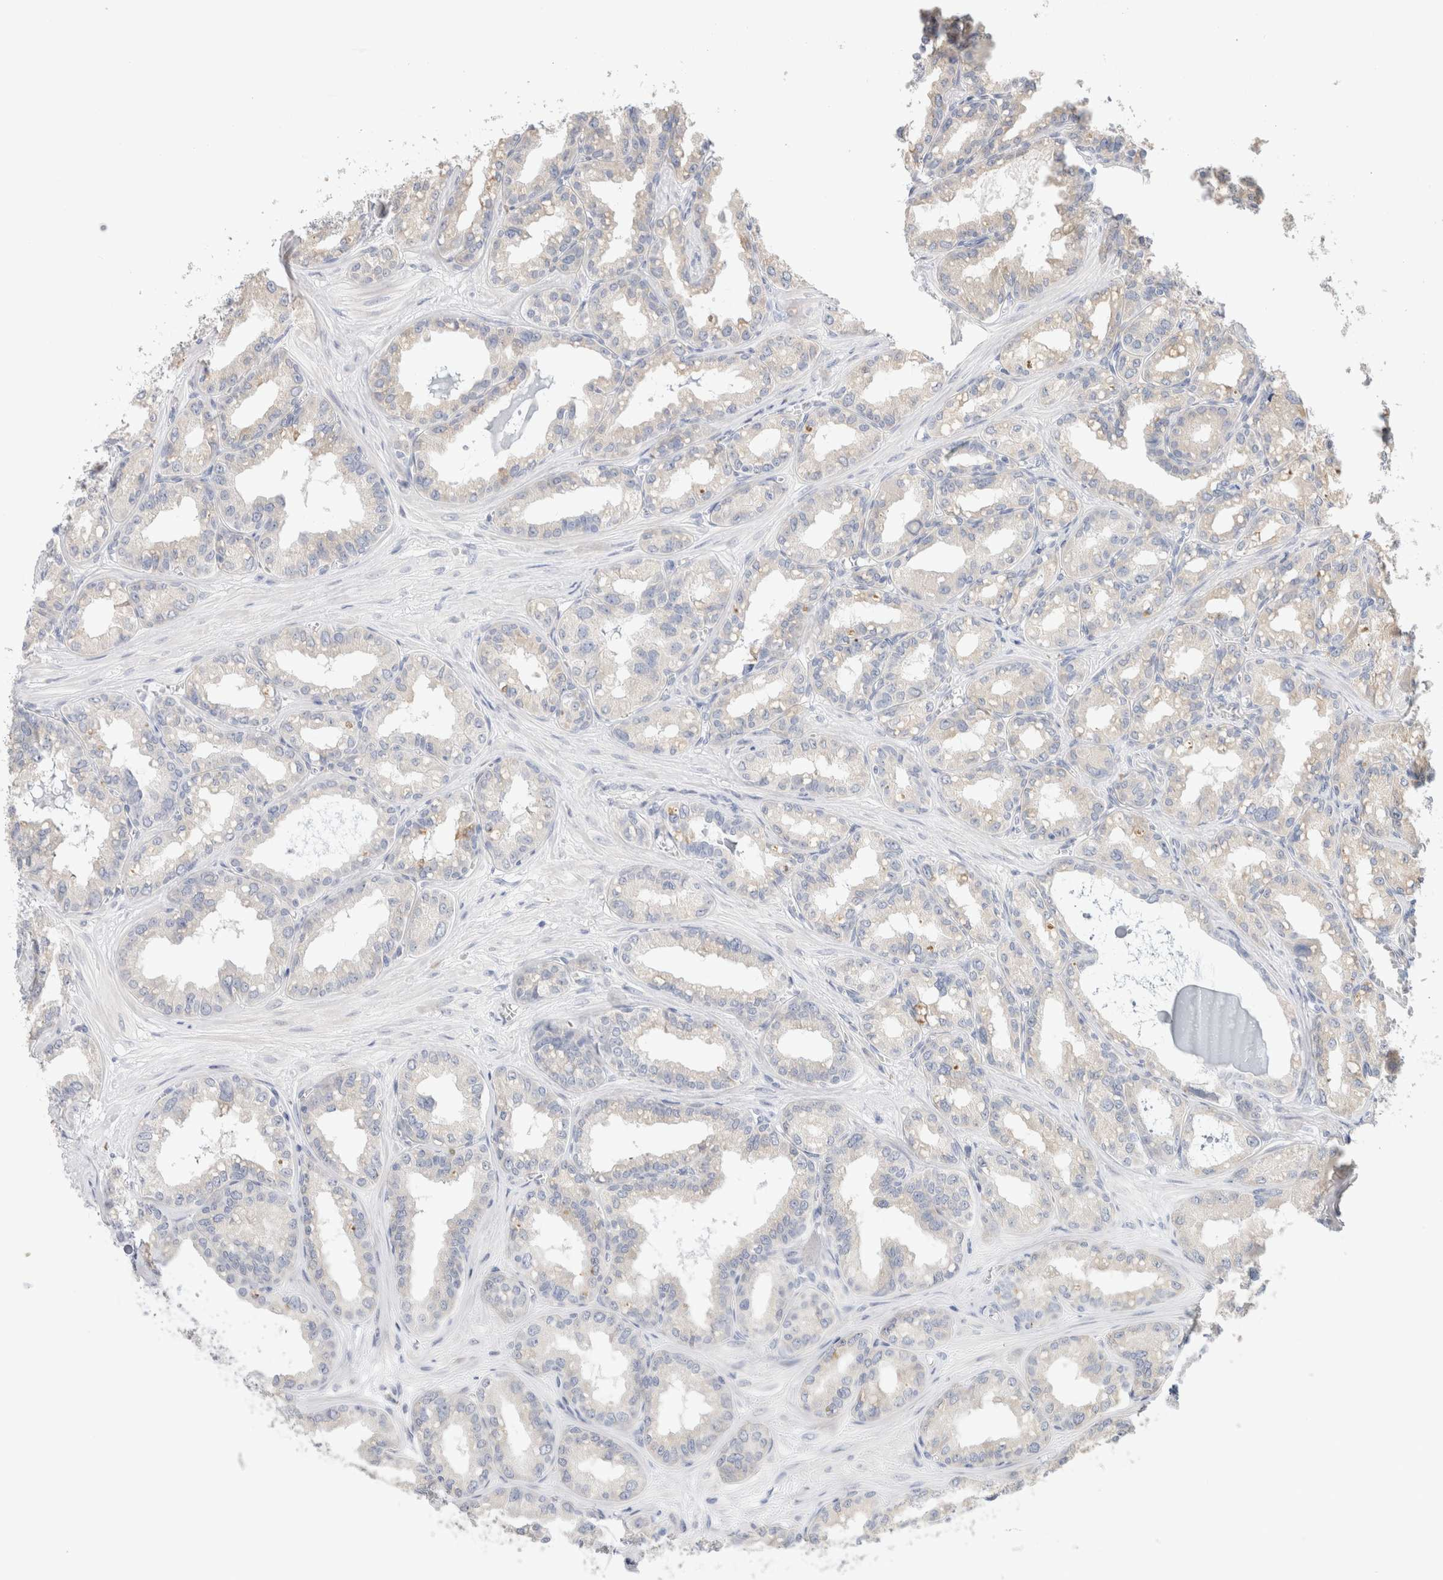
{"staining": {"intensity": "negative", "quantity": "none", "location": "none"}, "tissue": "seminal vesicle", "cell_type": "Glandular cells", "image_type": "normal", "snomed": [{"axis": "morphology", "description": "Normal tissue, NOS"}, {"axis": "topography", "description": "Prostate"}, {"axis": "topography", "description": "Seminal veicle"}], "caption": "Immunohistochemistry (IHC) image of unremarkable seminal vesicle: seminal vesicle stained with DAB displays no significant protein staining in glandular cells. (Stains: DAB (3,3'-diaminobenzidine) immunohistochemistry with hematoxylin counter stain, Microscopy: brightfield microscopy at high magnification).", "gene": "GADD45G", "patient": {"sex": "male", "age": 51}}